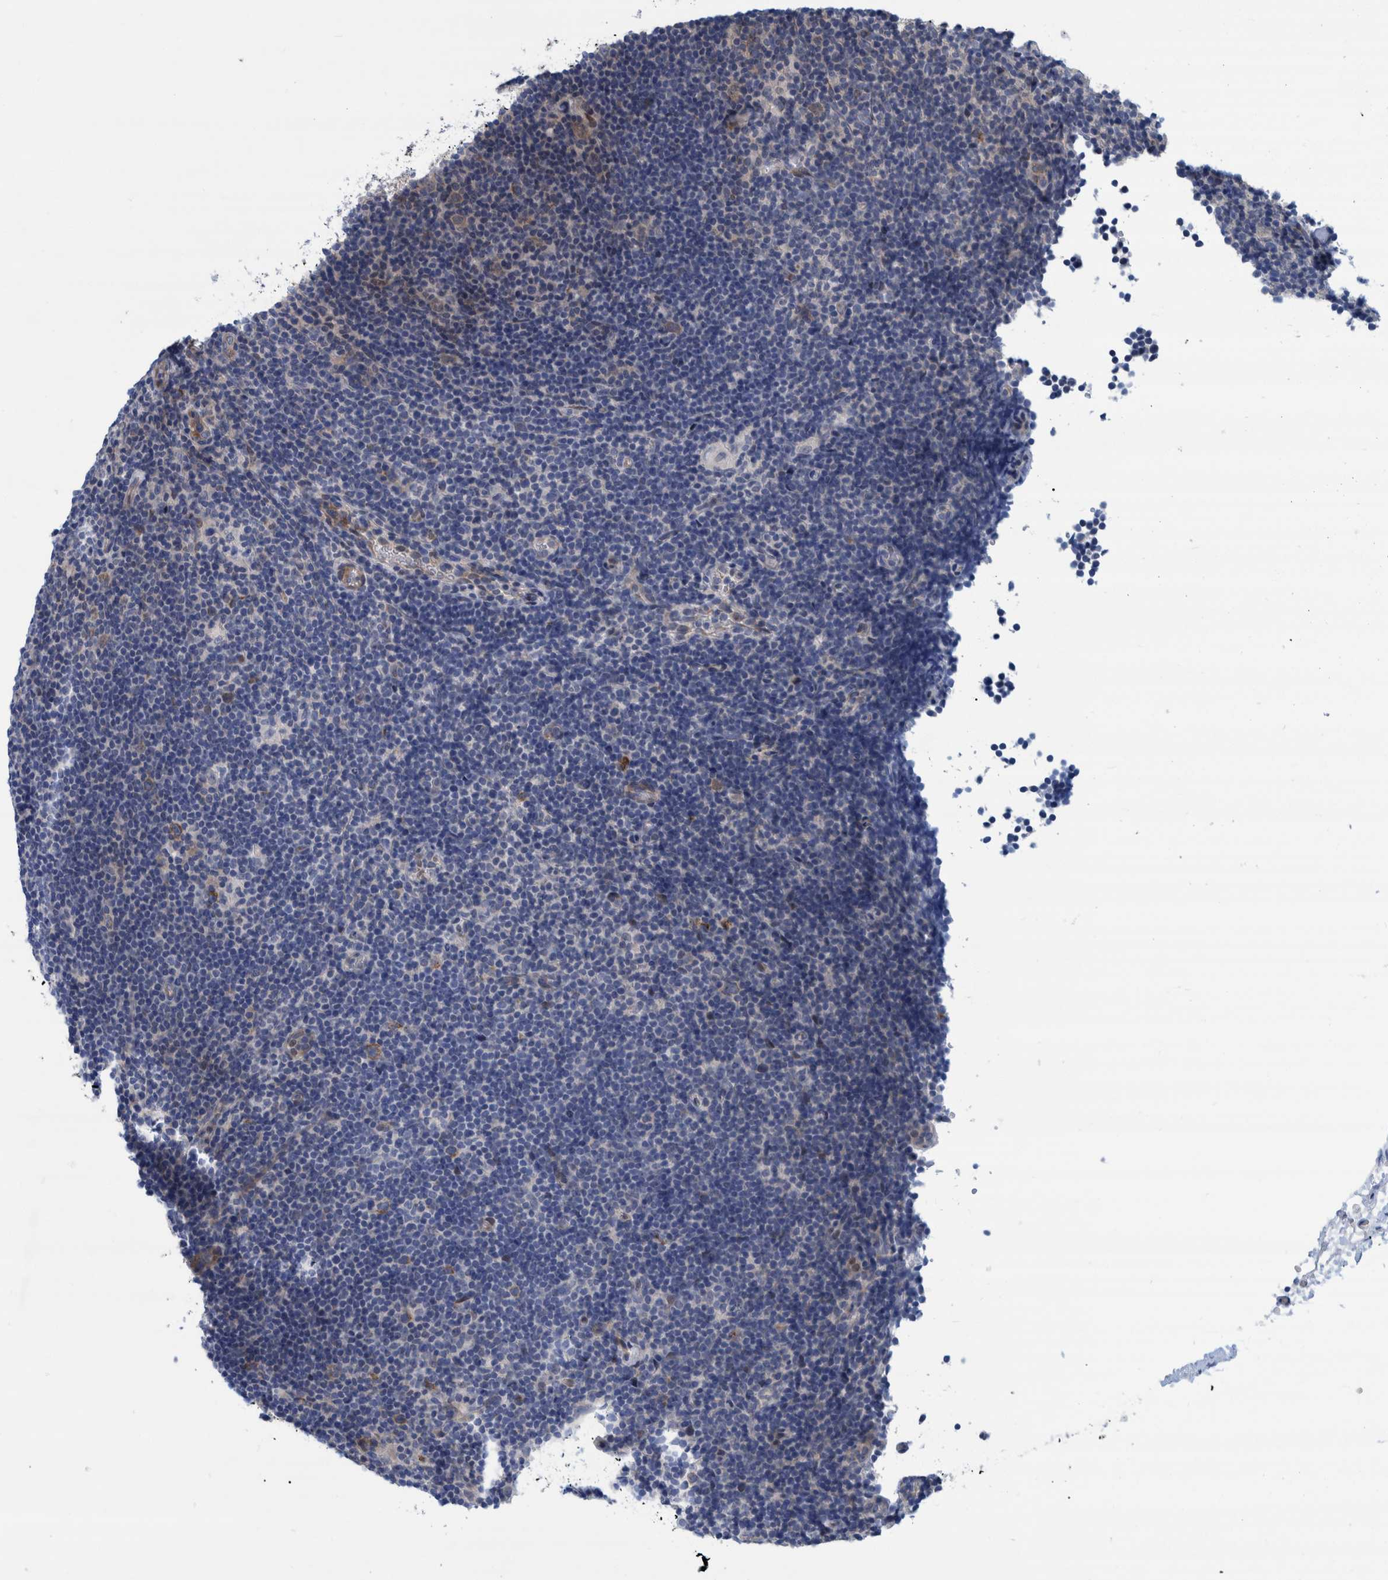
{"staining": {"intensity": "moderate", "quantity": ">75%", "location": "cytoplasmic/membranous"}, "tissue": "lymphoma", "cell_type": "Tumor cells", "image_type": "cancer", "snomed": [{"axis": "morphology", "description": "Hodgkin's disease, NOS"}, {"axis": "topography", "description": "Lymph node"}], "caption": "This image shows Hodgkin's disease stained with immunohistochemistry to label a protein in brown. The cytoplasmic/membranous of tumor cells show moderate positivity for the protein. Nuclei are counter-stained blue.", "gene": "GRPEL2", "patient": {"sex": "female", "age": 57}}